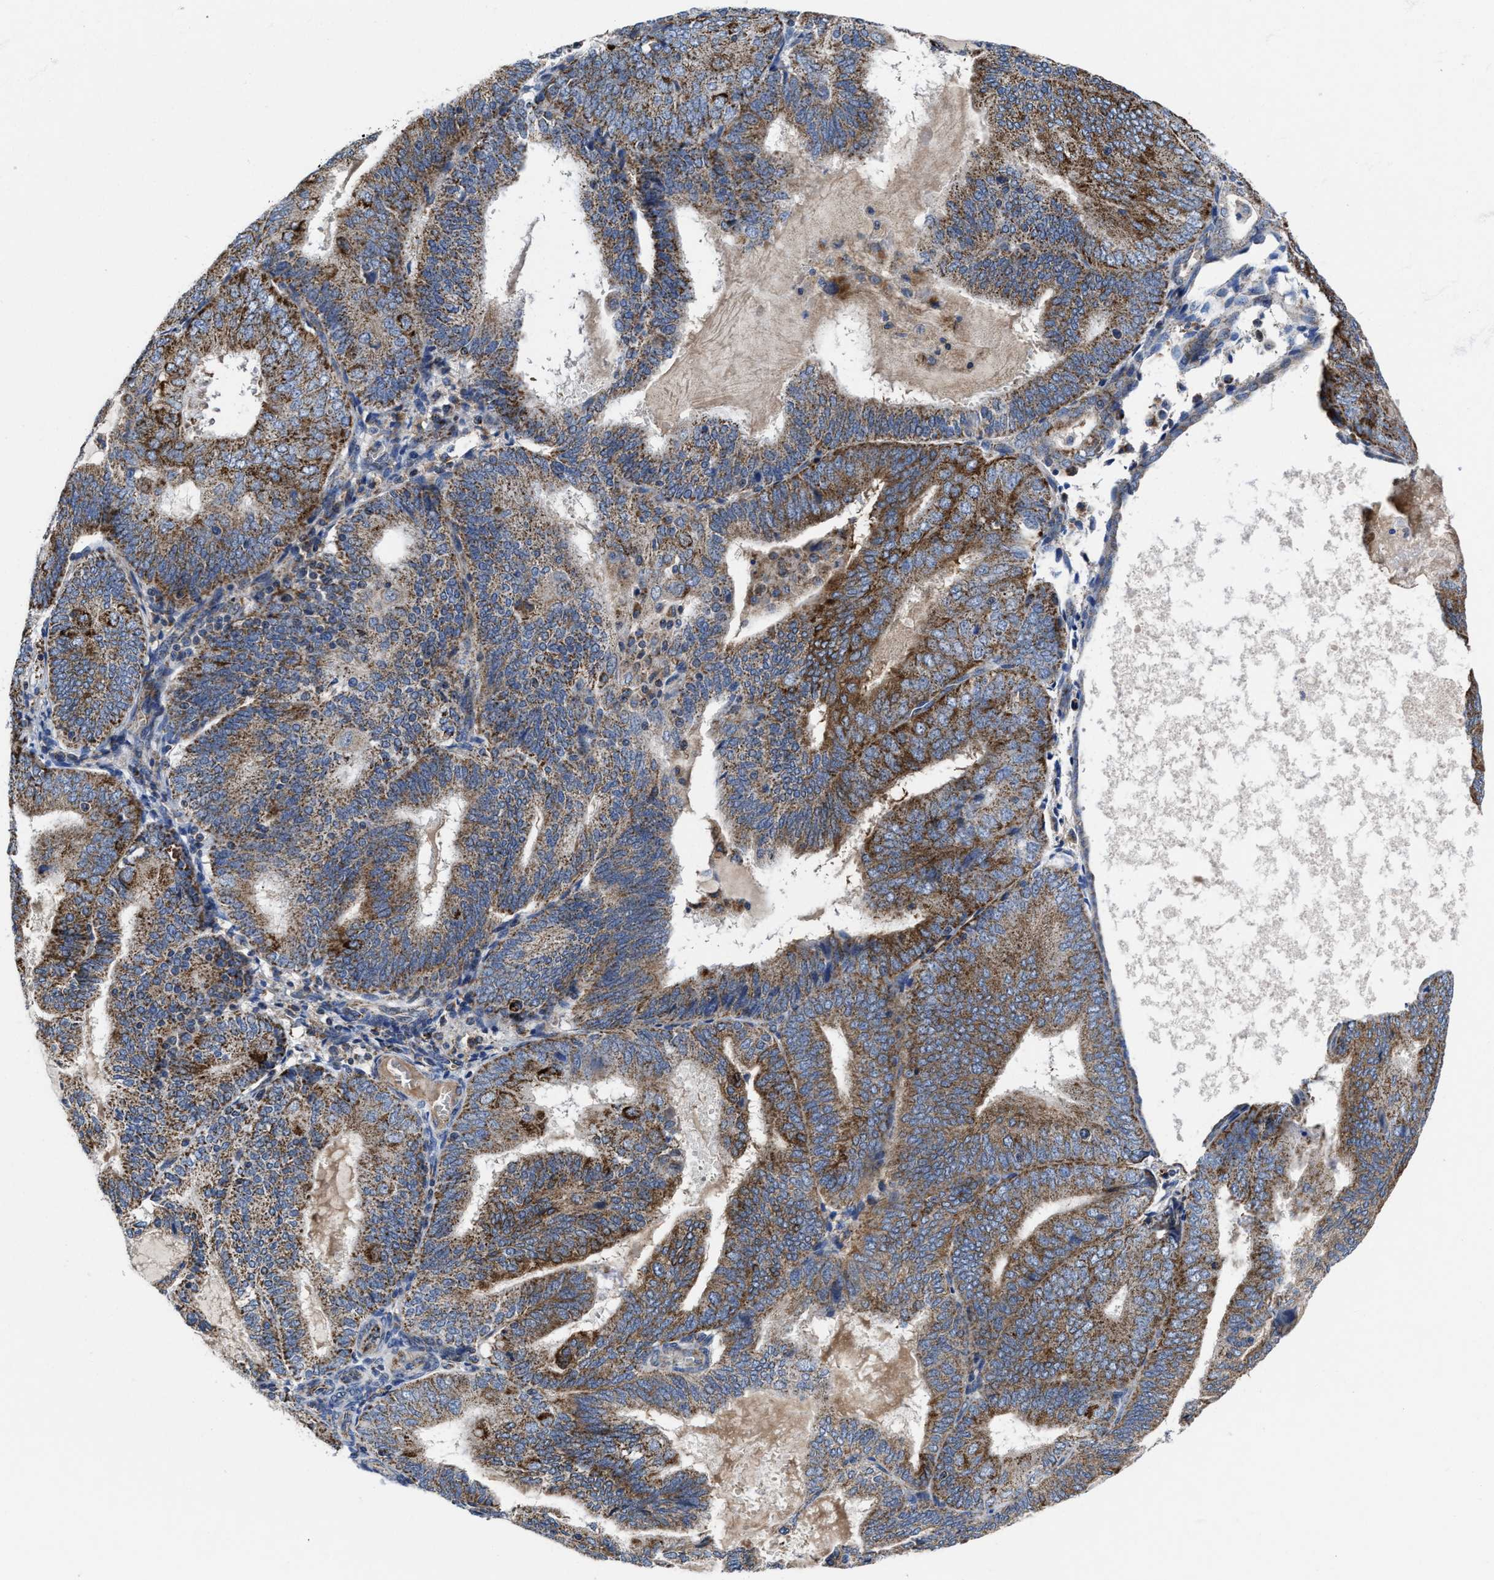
{"staining": {"intensity": "moderate", "quantity": ">75%", "location": "cytoplasmic/membranous"}, "tissue": "endometrial cancer", "cell_type": "Tumor cells", "image_type": "cancer", "snomed": [{"axis": "morphology", "description": "Adenocarcinoma, NOS"}, {"axis": "topography", "description": "Endometrium"}], "caption": "A micrograph showing moderate cytoplasmic/membranous expression in about >75% of tumor cells in endometrial cancer (adenocarcinoma), as visualized by brown immunohistochemical staining.", "gene": "CACNA1D", "patient": {"sex": "female", "age": 81}}